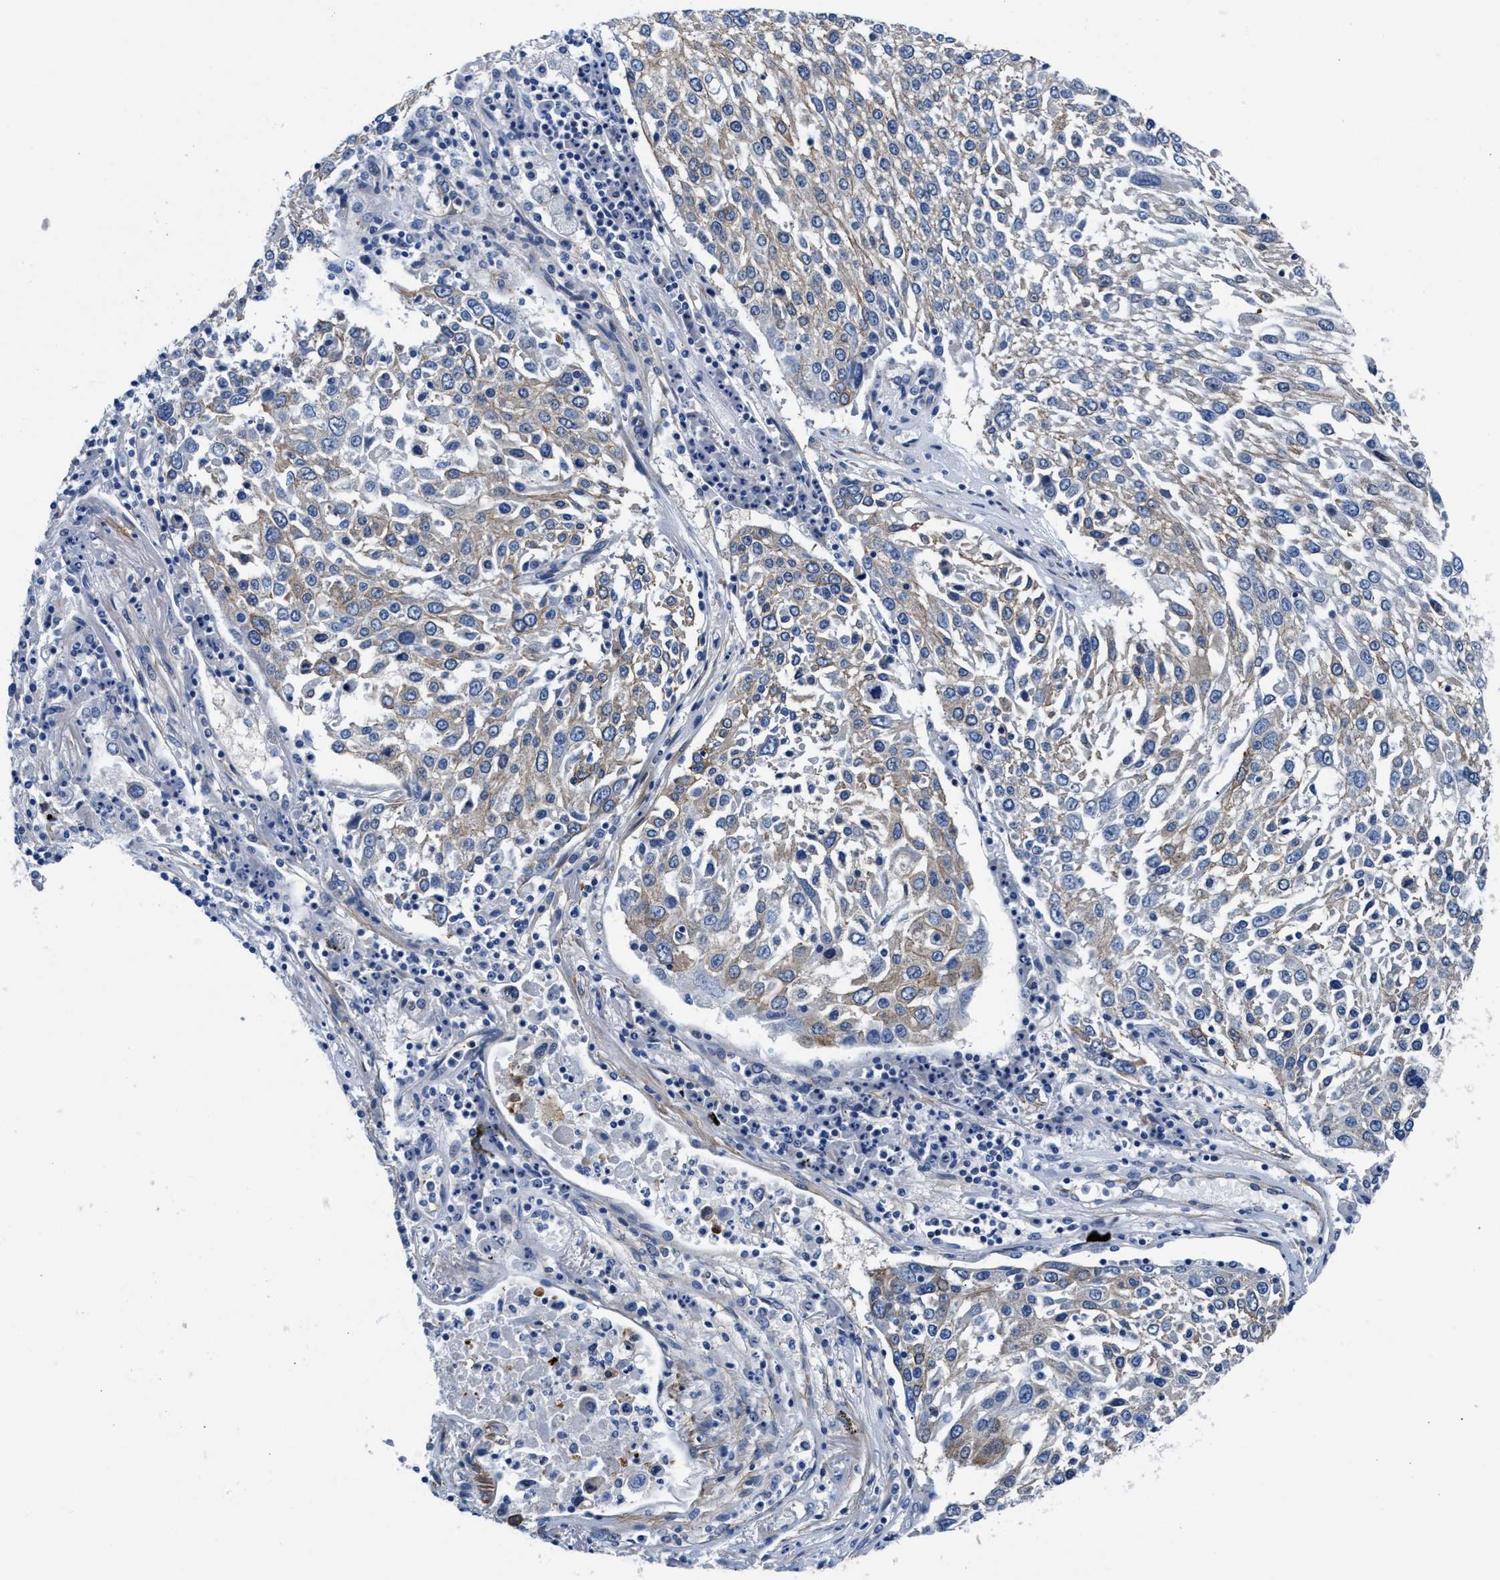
{"staining": {"intensity": "weak", "quantity": "25%-75%", "location": "cytoplasmic/membranous"}, "tissue": "lung cancer", "cell_type": "Tumor cells", "image_type": "cancer", "snomed": [{"axis": "morphology", "description": "Squamous cell carcinoma, NOS"}, {"axis": "topography", "description": "Lung"}], "caption": "Lung cancer (squamous cell carcinoma) stained with DAB IHC demonstrates low levels of weak cytoplasmic/membranous expression in approximately 25%-75% of tumor cells.", "gene": "PARG", "patient": {"sex": "male", "age": 65}}